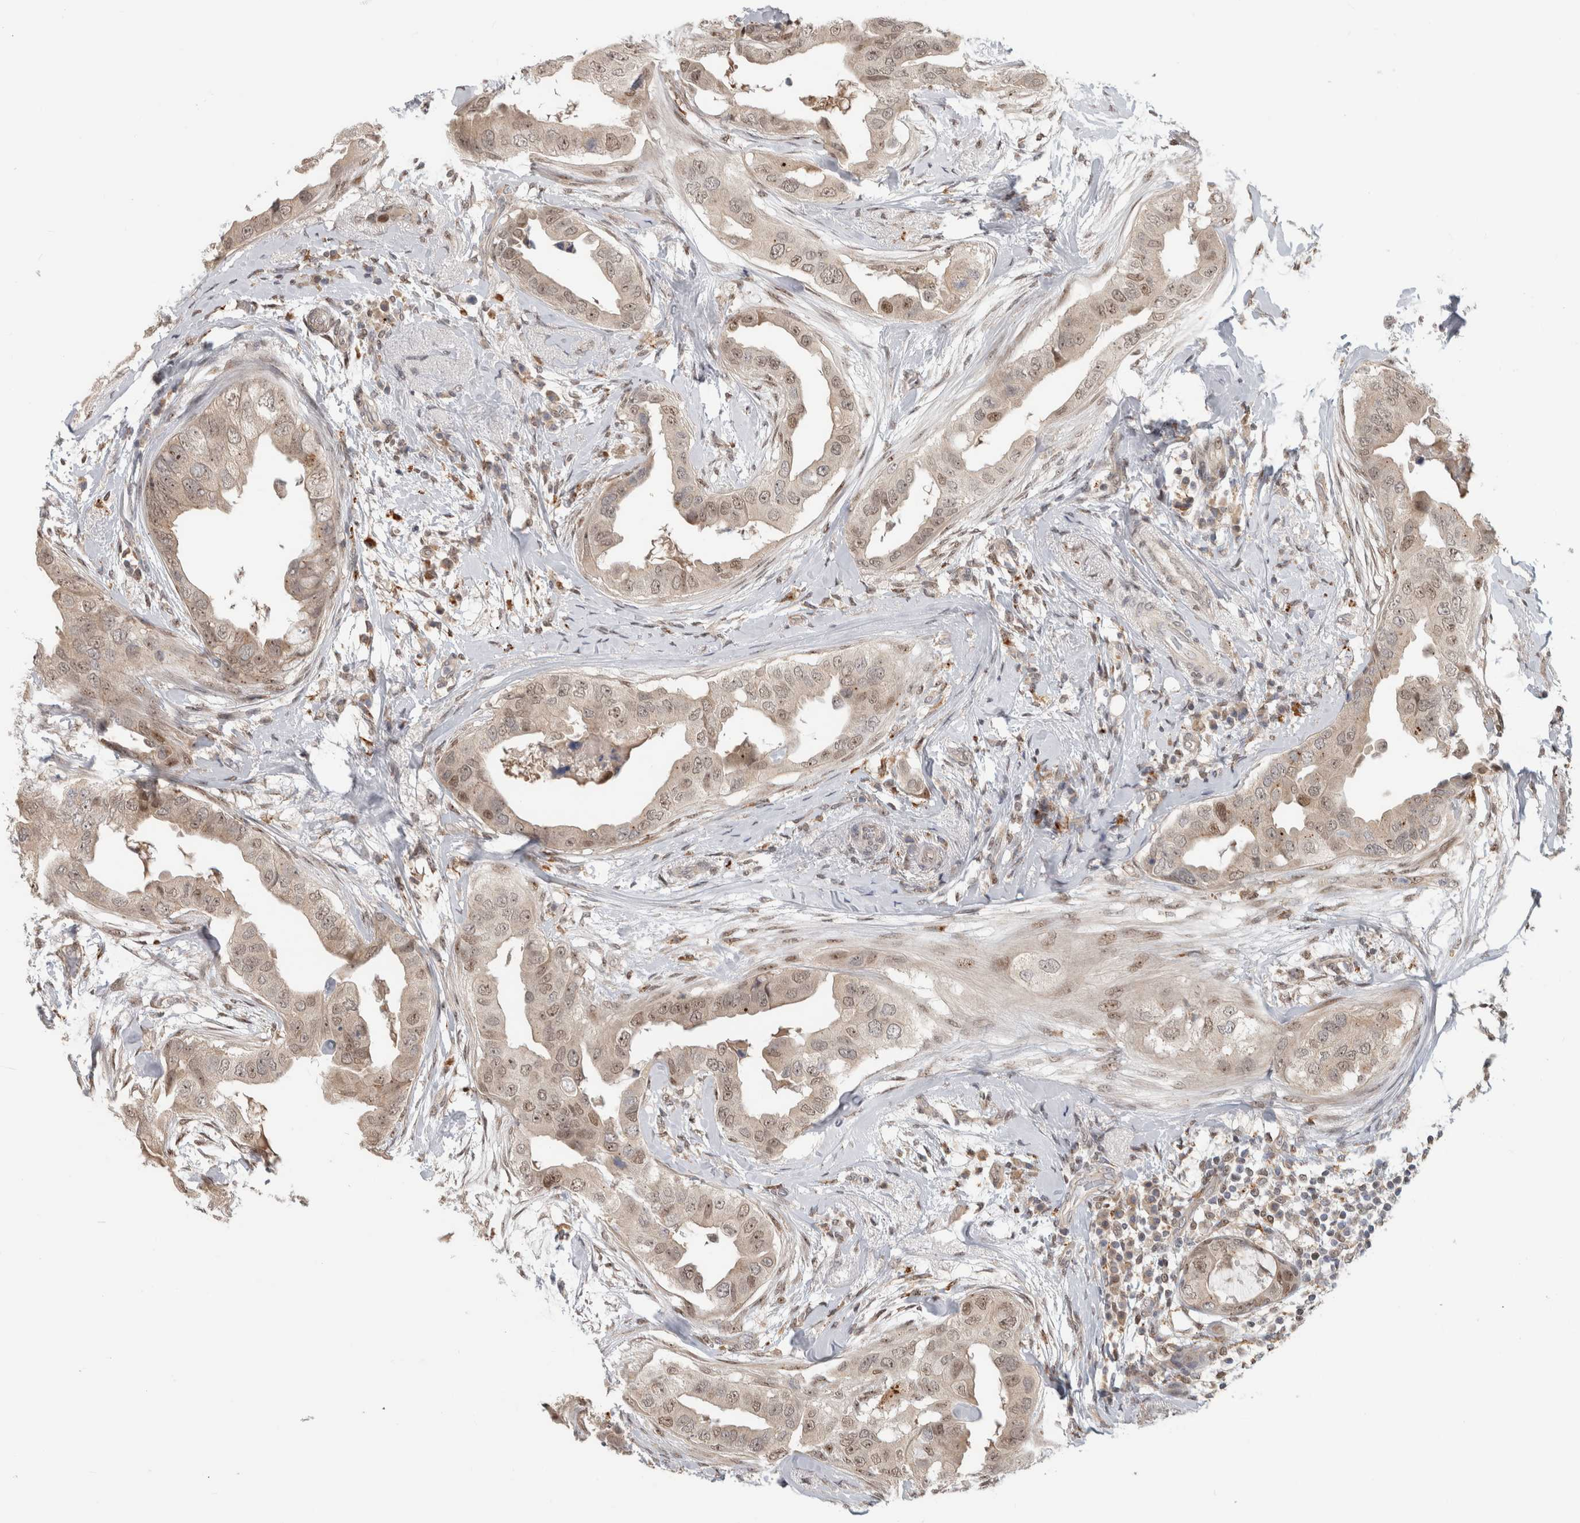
{"staining": {"intensity": "weak", "quantity": ">75%", "location": "cytoplasmic/membranous,nuclear"}, "tissue": "breast cancer", "cell_type": "Tumor cells", "image_type": "cancer", "snomed": [{"axis": "morphology", "description": "Duct carcinoma"}, {"axis": "topography", "description": "Breast"}], "caption": "A micrograph of breast infiltrating ductal carcinoma stained for a protein demonstrates weak cytoplasmic/membranous and nuclear brown staining in tumor cells. Immunohistochemistry stains the protein of interest in brown and the nuclei are stained blue.", "gene": "NAB2", "patient": {"sex": "female", "age": 40}}